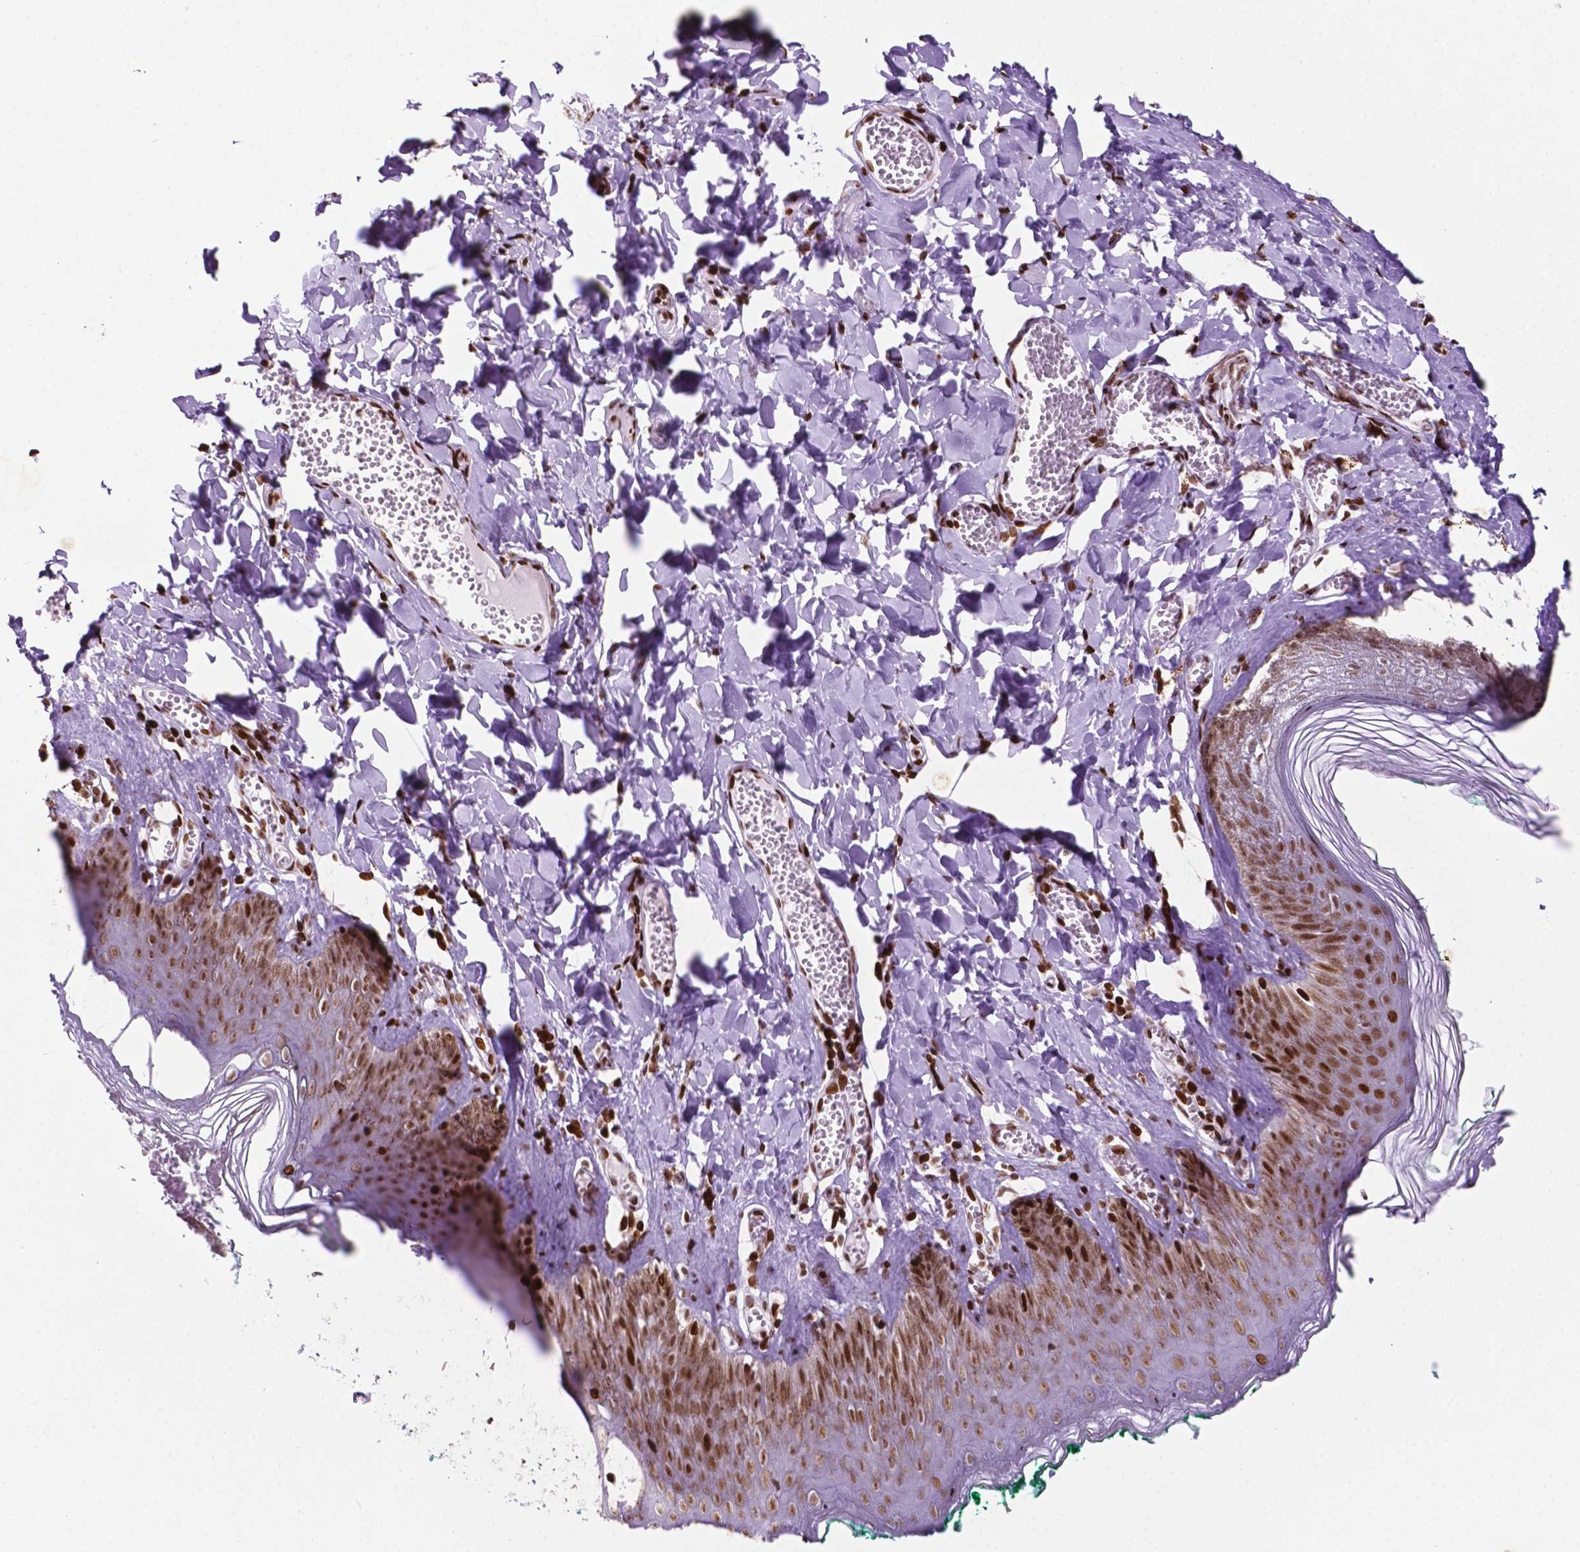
{"staining": {"intensity": "strong", "quantity": ">75%", "location": "nuclear"}, "tissue": "skin", "cell_type": "Epidermal cells", "image_type": "normal", "snomed": [{"axis": "morphology", "description": "Normal tissue, NOS"}, {"axis": "topography", "description": "Vulva"}, {"axis": "topography", "description": "Peripheral nerve tissue"}], "caption": "DAB (3,3'-diaminobenzidine) immunohistochemical staining of benign human skin displays strong nuclear protein positivity in about >75% of epidermal cells. (DAB (3,3'-diaminobenzidine) IHC, brown staining for protein, blue staining for nuclei).", "gene": "TMEM250", "patient": {"sex": "female", "age": 66}}